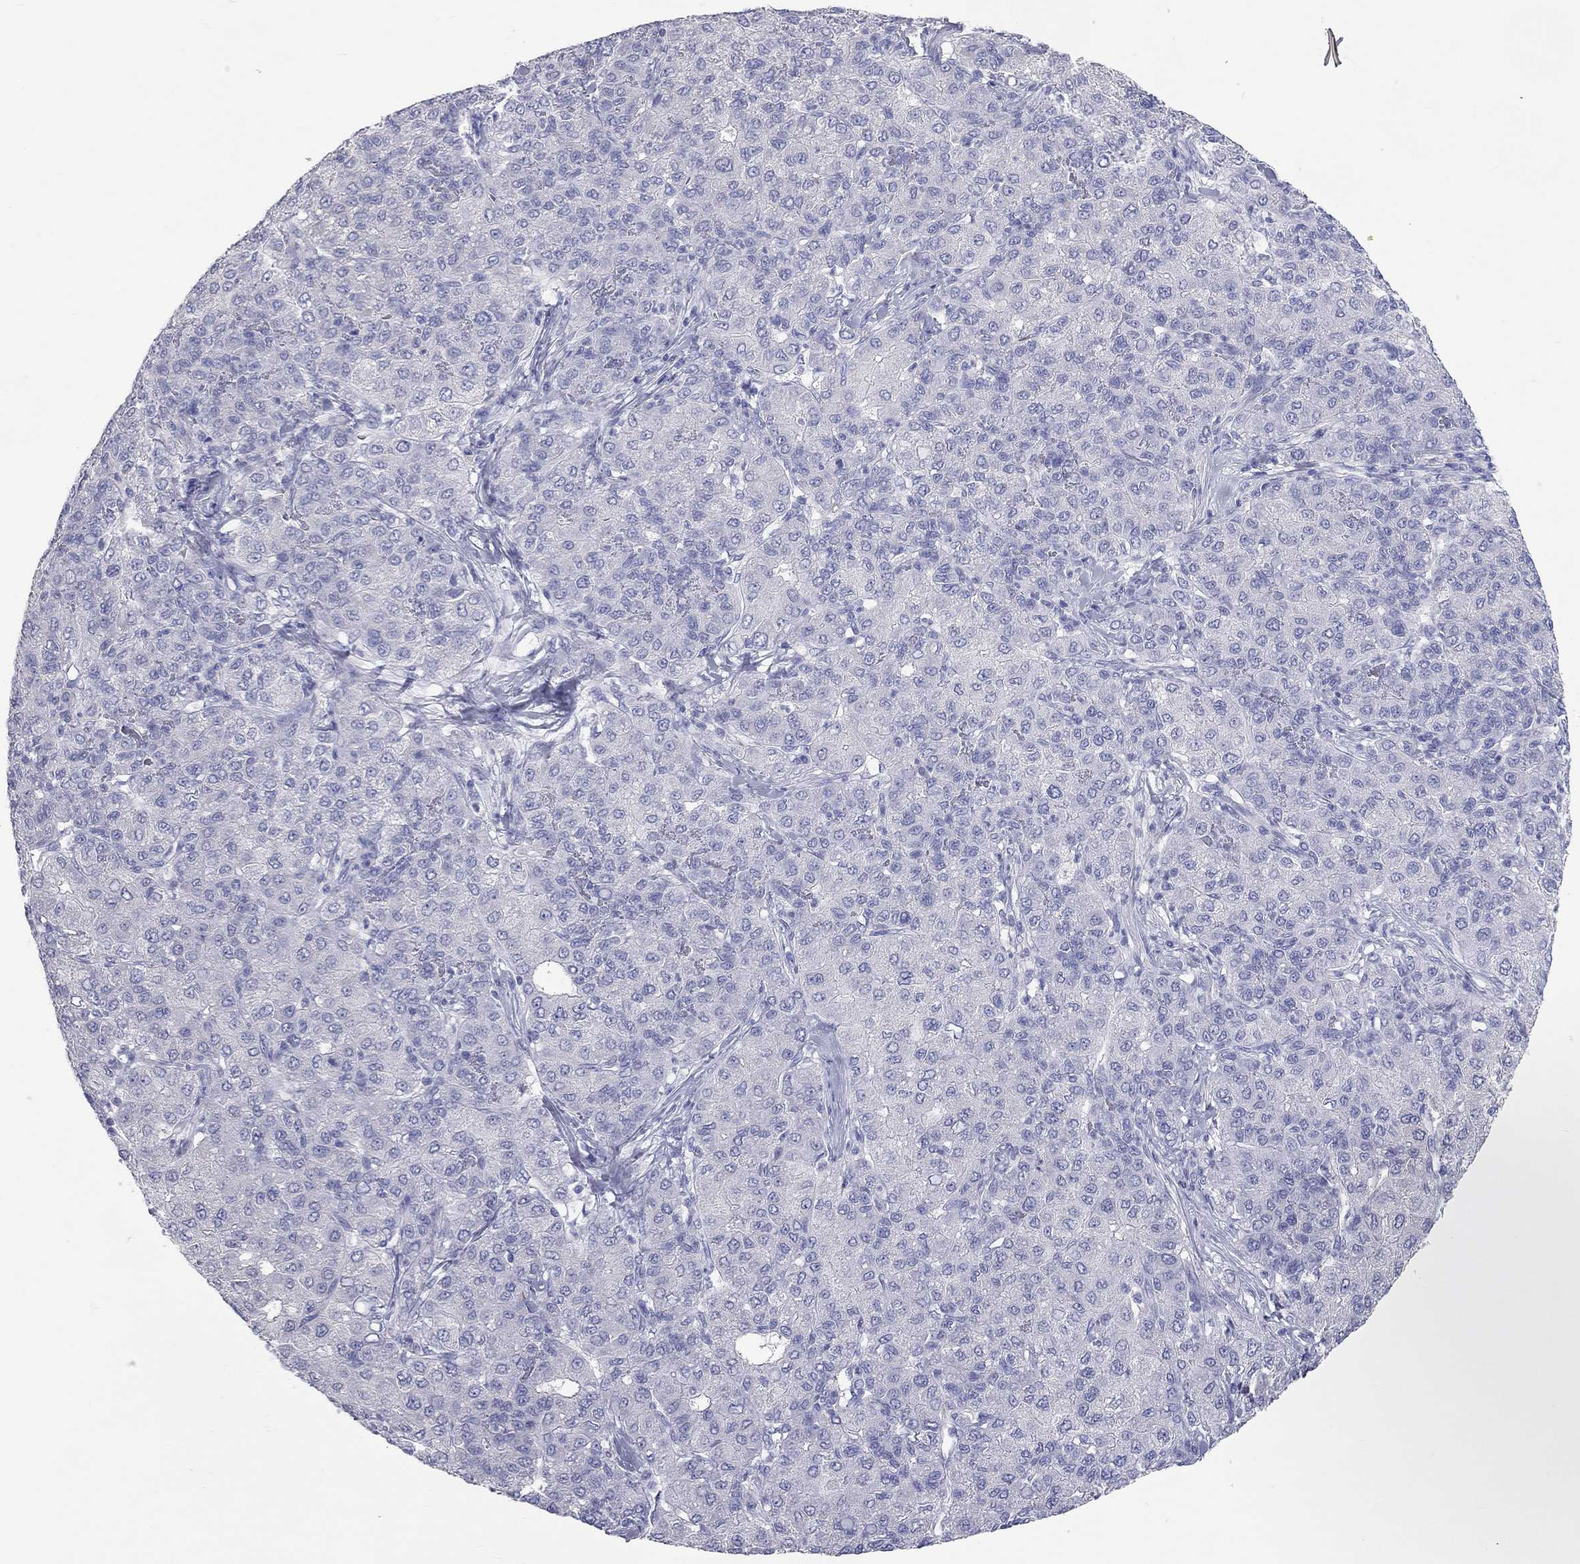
{"staining": {"intensity": "negative", "quantity": "none", "location": "none"}, "tissue": "liver cancer", "cell_type": "Tumor cells", "image_type": "cancer", "snomed": [{"axis": "morphology", "description": "Carcinoma, Hepatocellular, NOS"}, {"axis": "topography", "description": "Liver"}], "caption": "Immunohistochemistry (IHC) micrograph of hepatocellular carcinoma (liver) stained for a protein (brown), which reveals no positivity in tumor cells.", "gene": "PCDHGC5", "patient": {"sex": "male", "age": 65}}